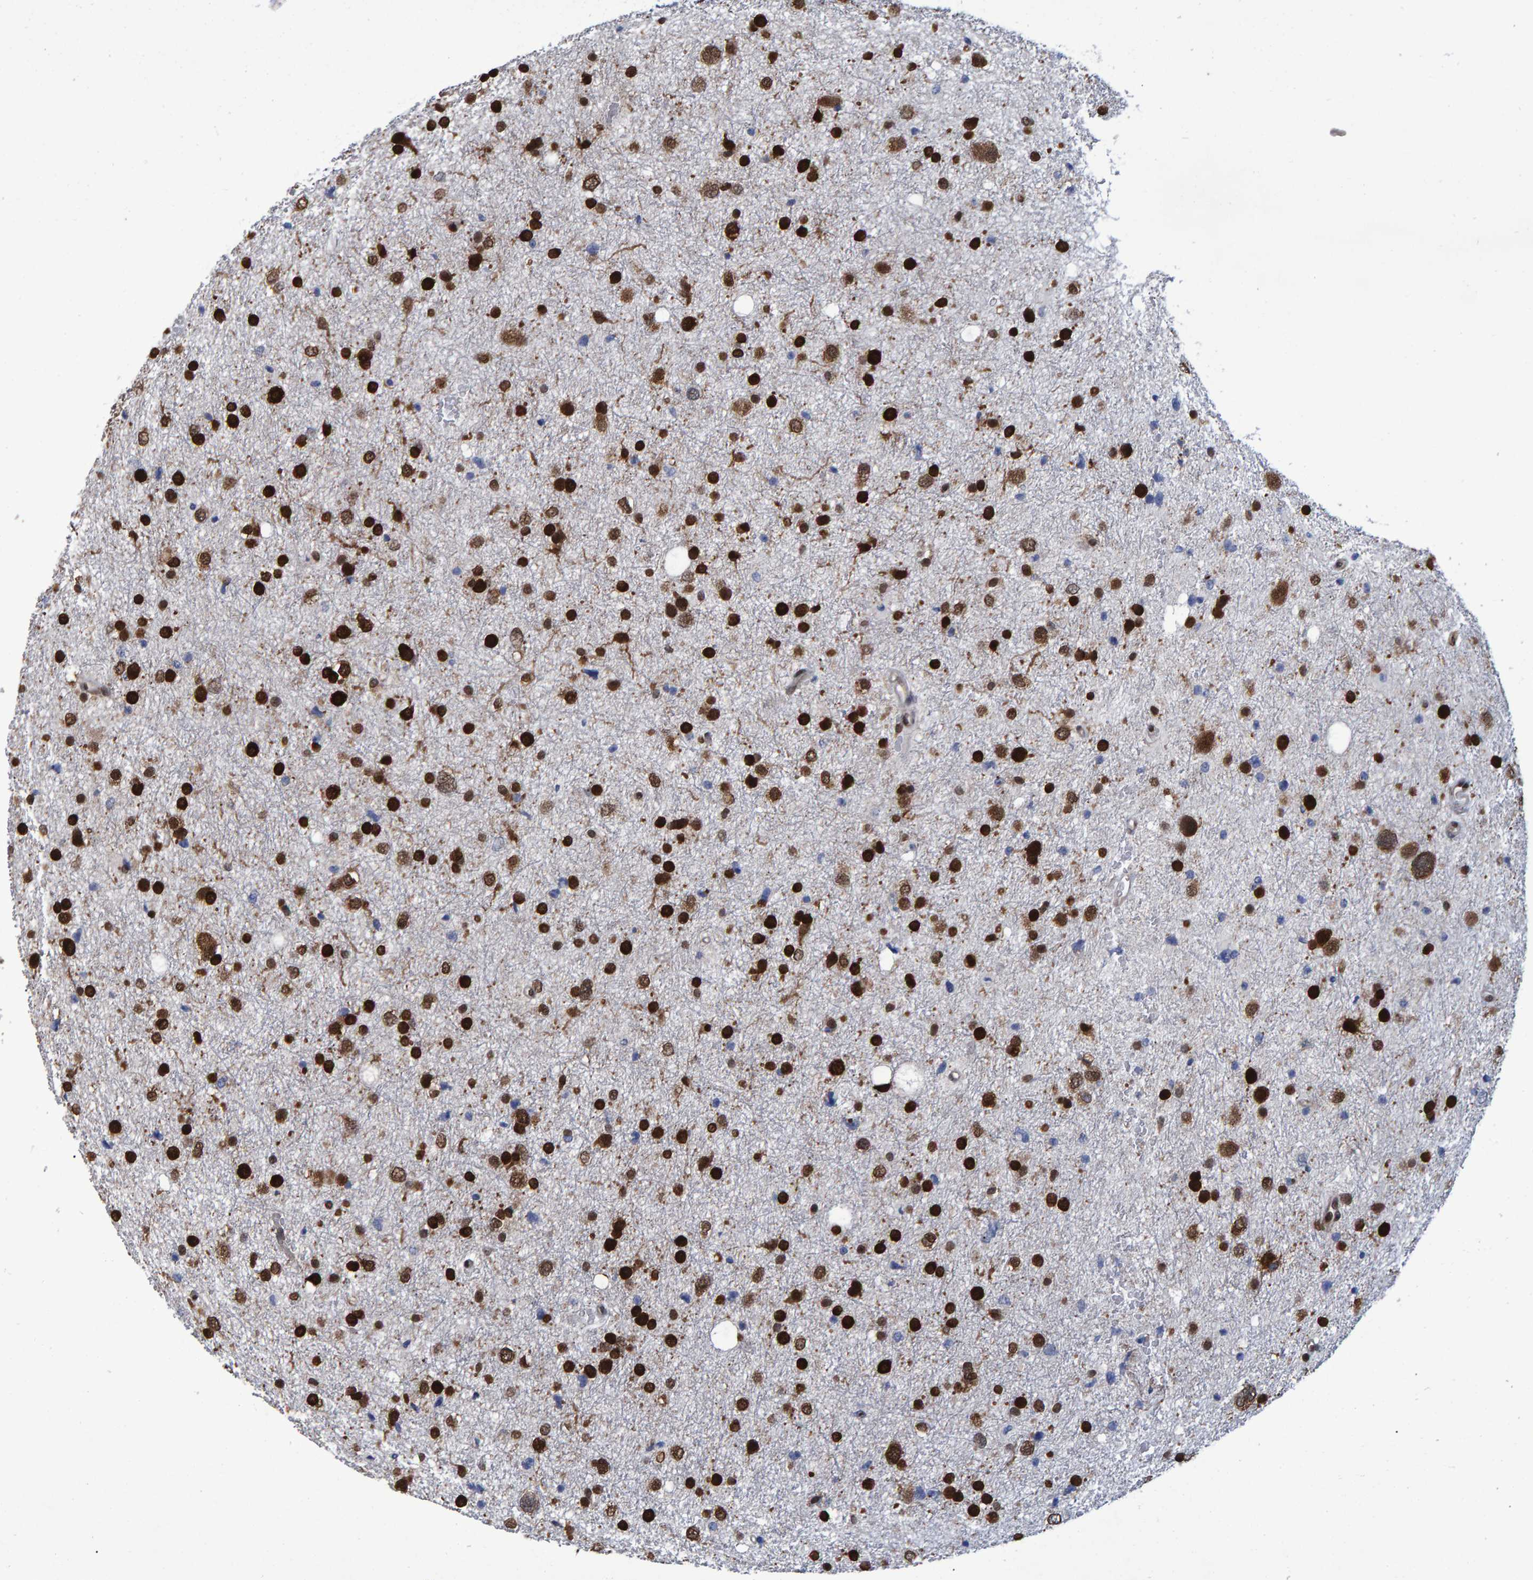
{"staining": {"intensity": "strong", "quantity": ">75%", "location": "cytoplasmic/membranous,nuclear"}, "tissue": "glioma", "cell_type": "Tumor cells", "image_type": "cancer", "snomed": [{"axis": "morphology", "description": "Glioma, malignant, Low grade"}, {"axis": "topography", "description": "Brain"}], "caption": "Approximately >75% of tumor cells in malignant low-grade glioma reveal strong cytoplasmic/membranous and nuclear protein positivity as visualized by brown immunohistochemical staining.", "gene": "QKI", "patient": {"sex": "female", "age": 37}}